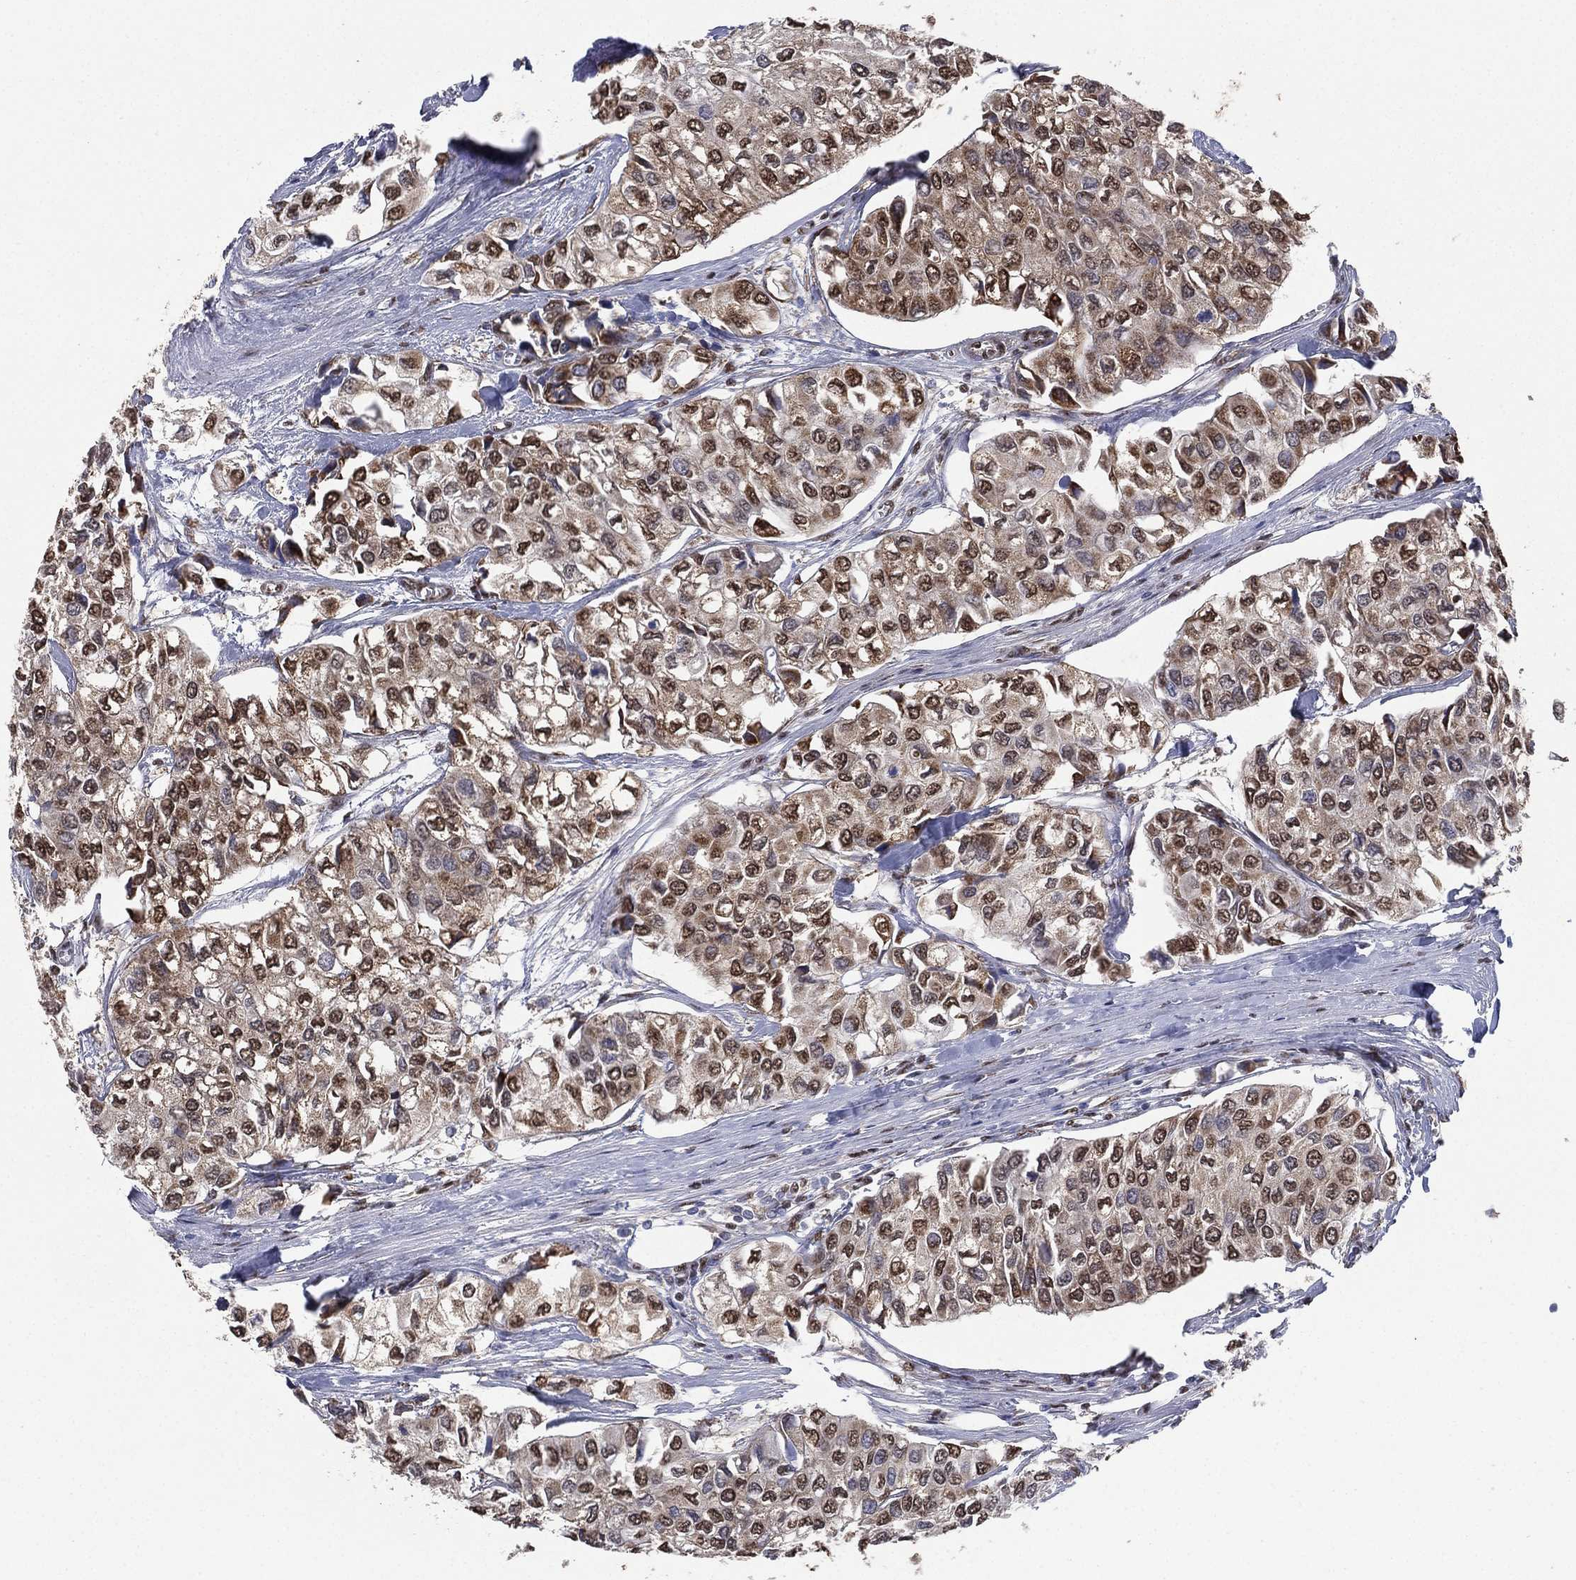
{"staining": {"intensity": "strong", "quantity": "25%-75%", "location": "nuclear"}, "tissue": "urothelial cancer", "cell_type": "Tumor cells", "image_type": "cancer", "snomed": [{"axis": "morphology", "description": "Urothelial carcinoma, High grade"}, {"axis": "topography", "description": "Urinary bladder"}], "caption": "Immunohistochemical staining of human urothelial carcinoma (high-grade) reveals high levels of strong nuclear protein staining in approximately 25%-75% of tumor cells. (DAB IHC with brightfield microscopy, high magnification).", "gene": "ALDH7A1", "patient": {"sex": "male", "age": 73}}